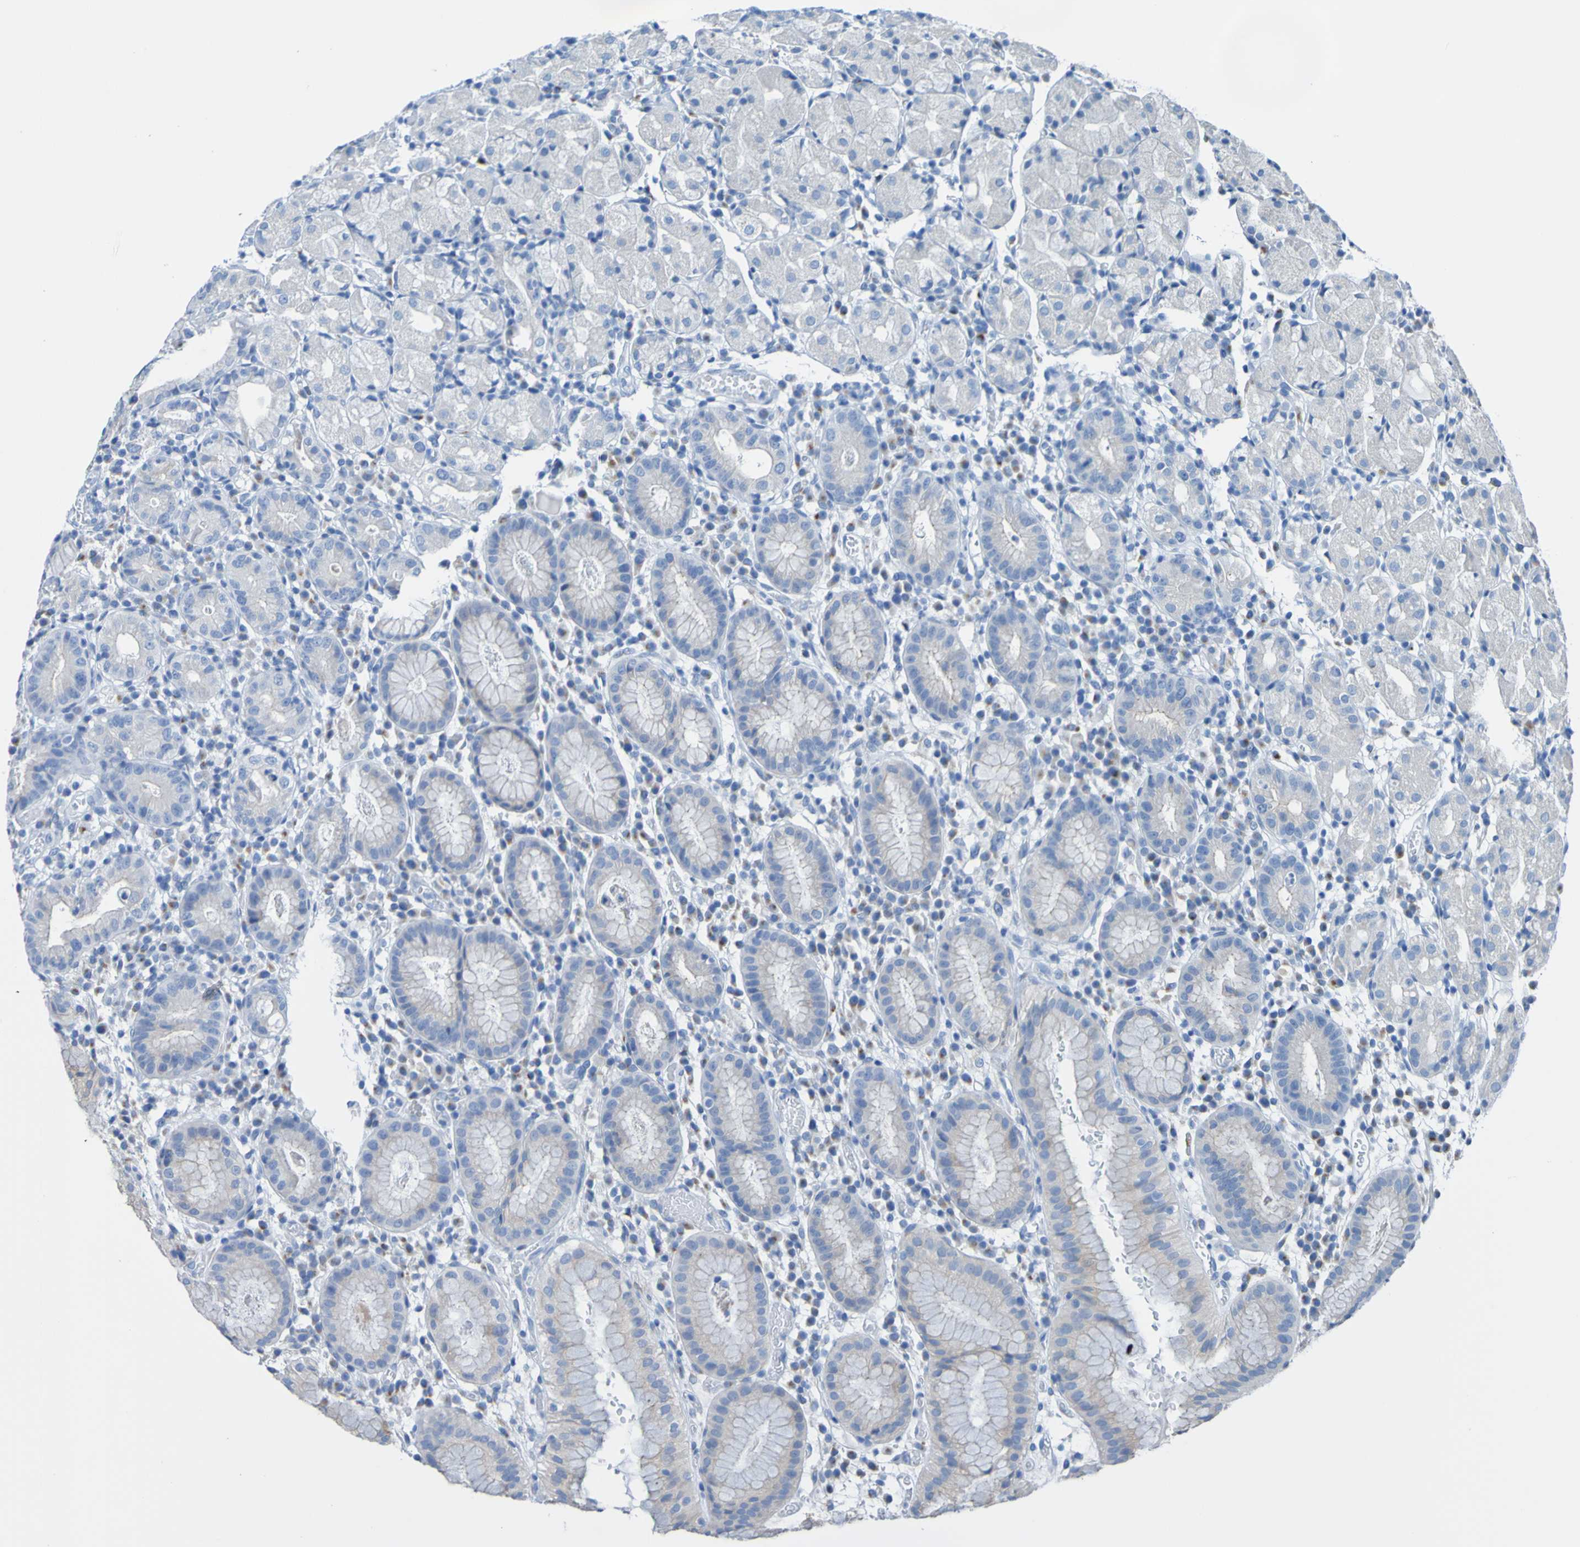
{"staining": {"intensity": "weak", "quantity": "25%-75%", "location": "cytoplasmic/membranous"}, "tissue": "stomach", "cell_type": "Glandular cells", "image_type": "normal", "snomed": [{"axis": "morphology", "description": "Normal tissue, NOS"}, {"axis": "topography", "description": "Stomach"}, {"axis": "topography", "description": "Stomach, lower"}], "caption": "This photomicrograph shows benign stomach stained with immunohistochemistry (IHC) to label a protein in brown. The cytoplasmic/membranous of glandular cells show weak positivity for the protein. Nuclei are counter-stained blue.", "gene": "ACMSD", "patient": {"sex": "female", "age": 75}}